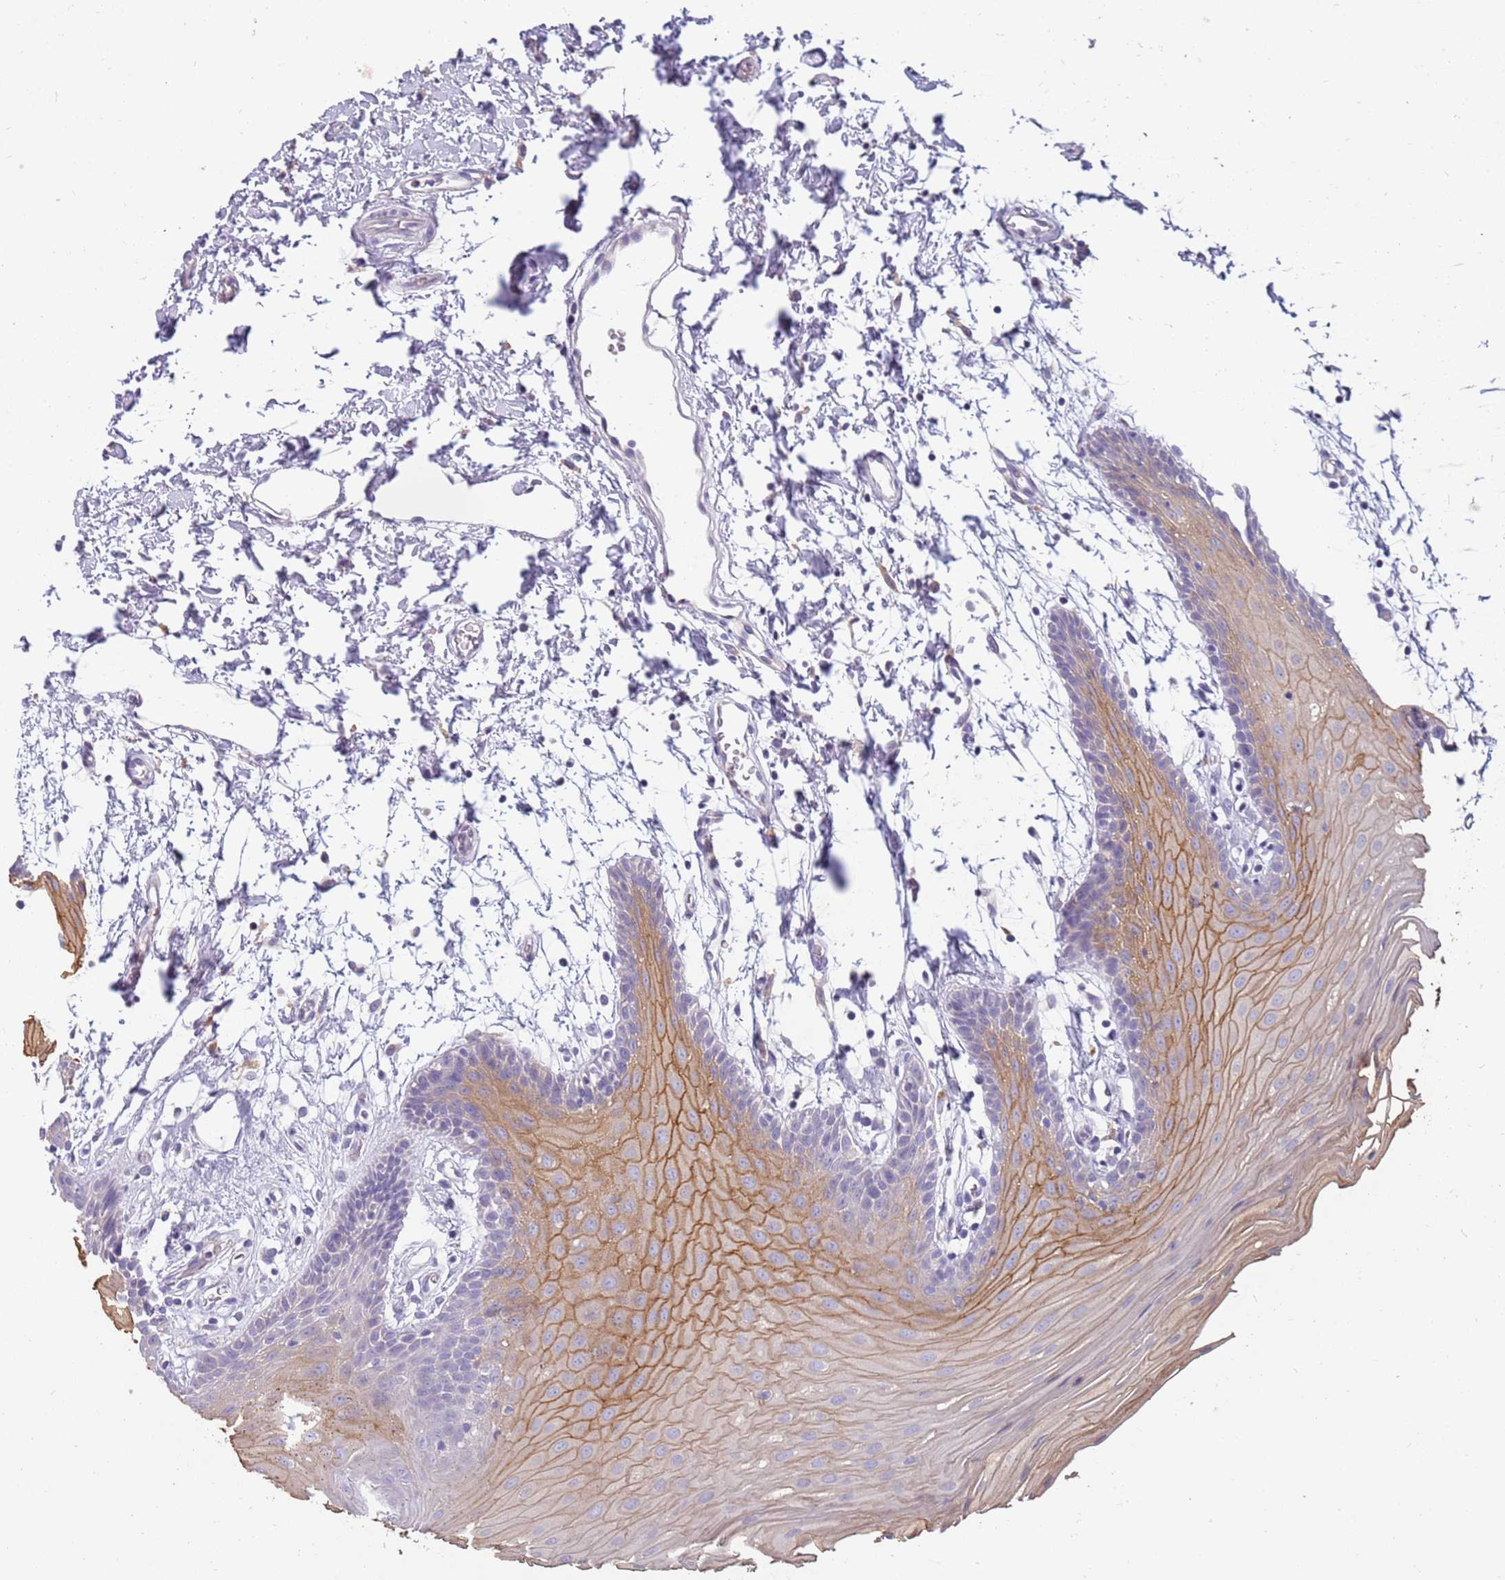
{"staining": {"intensity": "moderate", "quantity": "25%-75%", "location": "cytoplasmic/membranous"}, "tissue": "oral mucosa", "cell_type": "Squamous epithelial cells", "image_type": "normal", "snomed": [{"axis": "morphology", "description": "Normal tissue, NOS"}, {"axis": "topography", "description": "Skeletal muscle"}, {"axis": "topography", "description": "Oral tissue"}, {"axis": "topography", "description": "Salivary gland"}, {"axis": "topography", "description": "Peripheral nerve tissue"}], "caption": "Immunohistochemical staining of unremarkable human oral mucosa exhibits medium levels of moderate cytoplasmic/membranous staining in approximately 25%-75% of squamous epithelial cells.", "gene": "RHCG", "patient": {"sex": "male", "age": 54}}